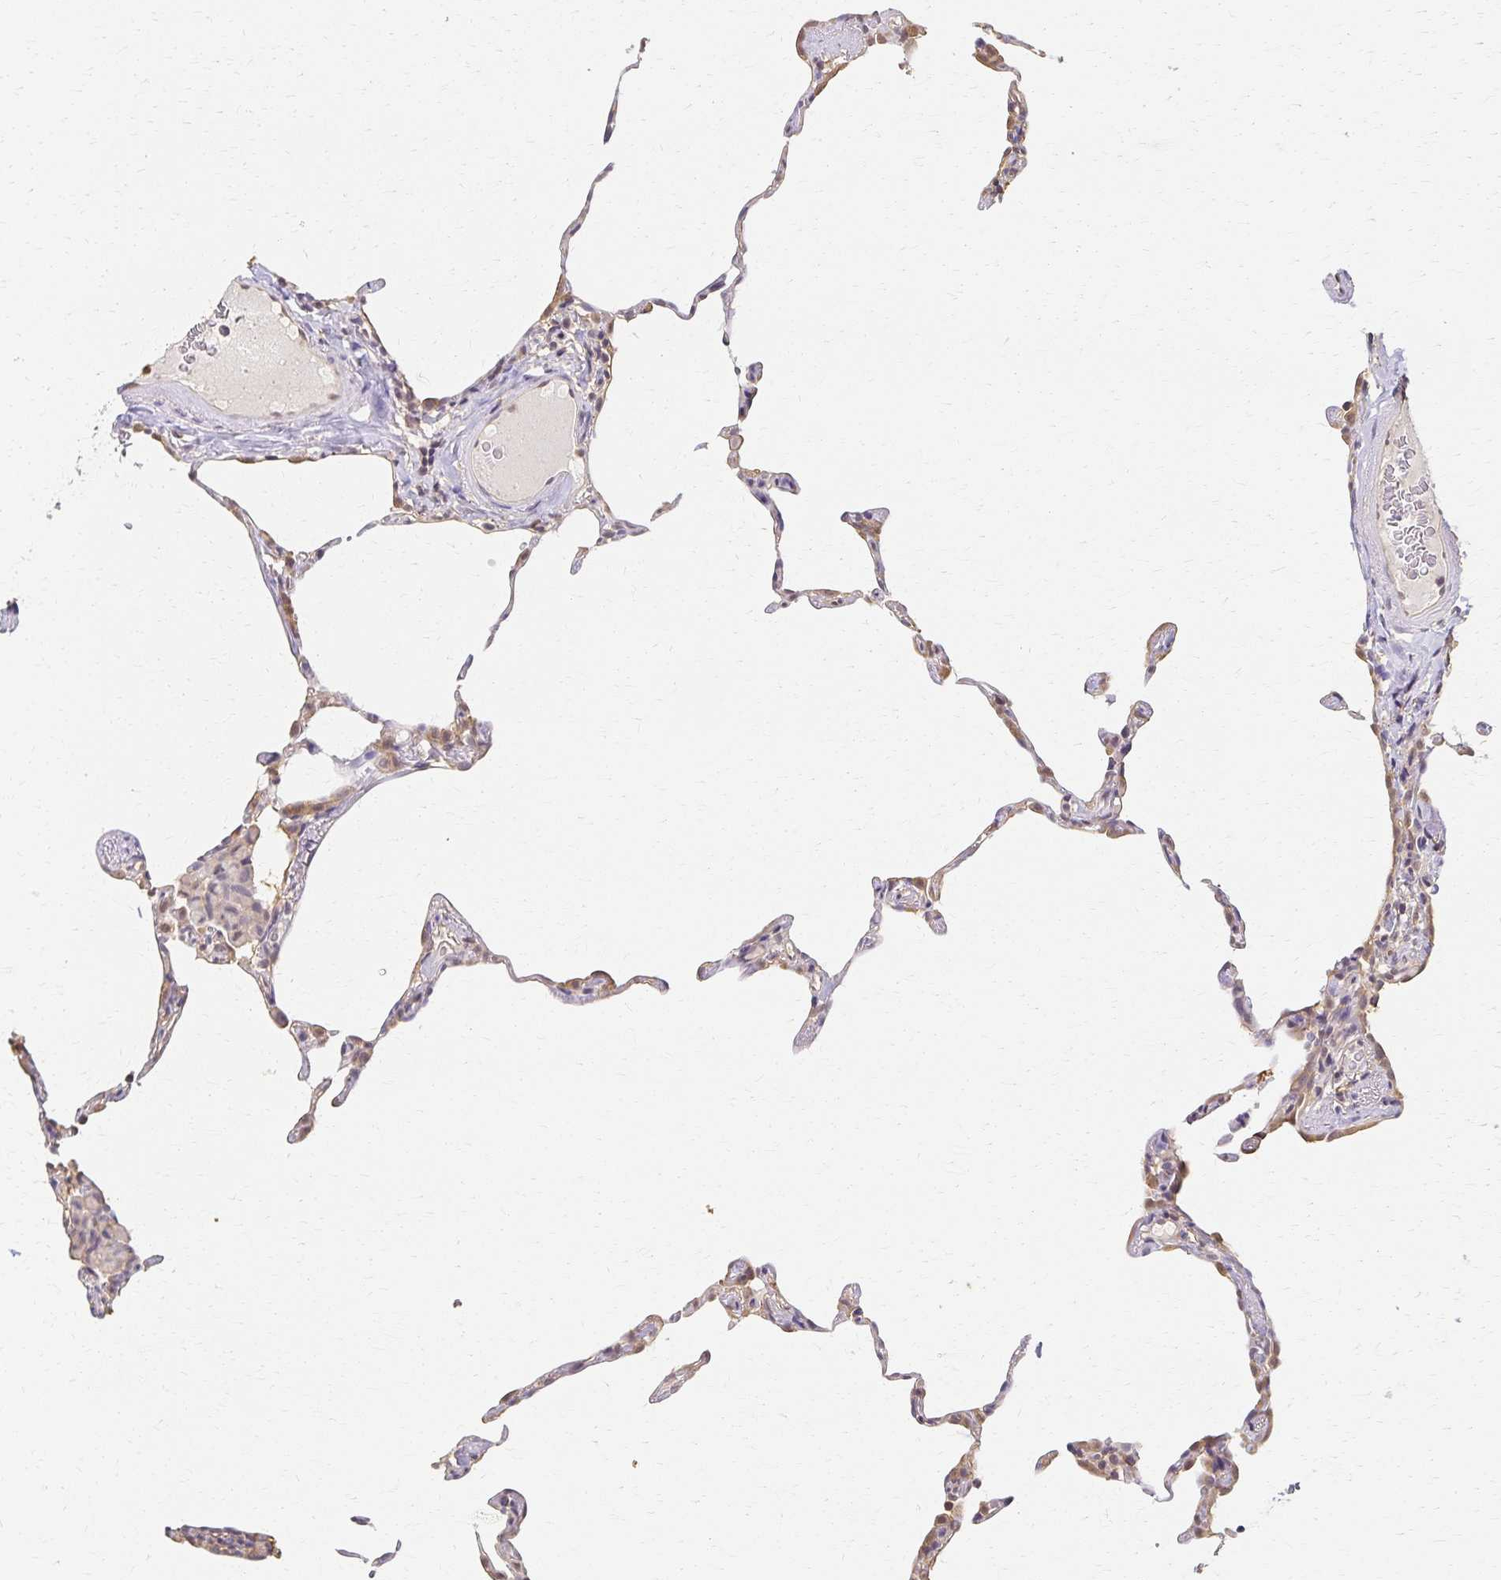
{"staining": {"intensity": "weak", "quantity": "25%-75%", "location": "cytoplasmic/membranous"}, "tissue": "lung", "cell_type": "Alveolar cells", "image_type": "normal", "snomed": [{"axis": "morphology", "description": "Normal tissue, NOS"}, {"axis": "topography", "description": "Lung"}], "caption": "Immunohistochemical staining of normal human lung demonstrates weak cytoplasmic/membranous protein expression in about 25%-75% of alveolar cells. Immunohistochemistry (ihc) stains the protein in brown and the nuclei are stained blue.", "gene": "AZGP1", "patient": {"sex": "female", "age": 57}}